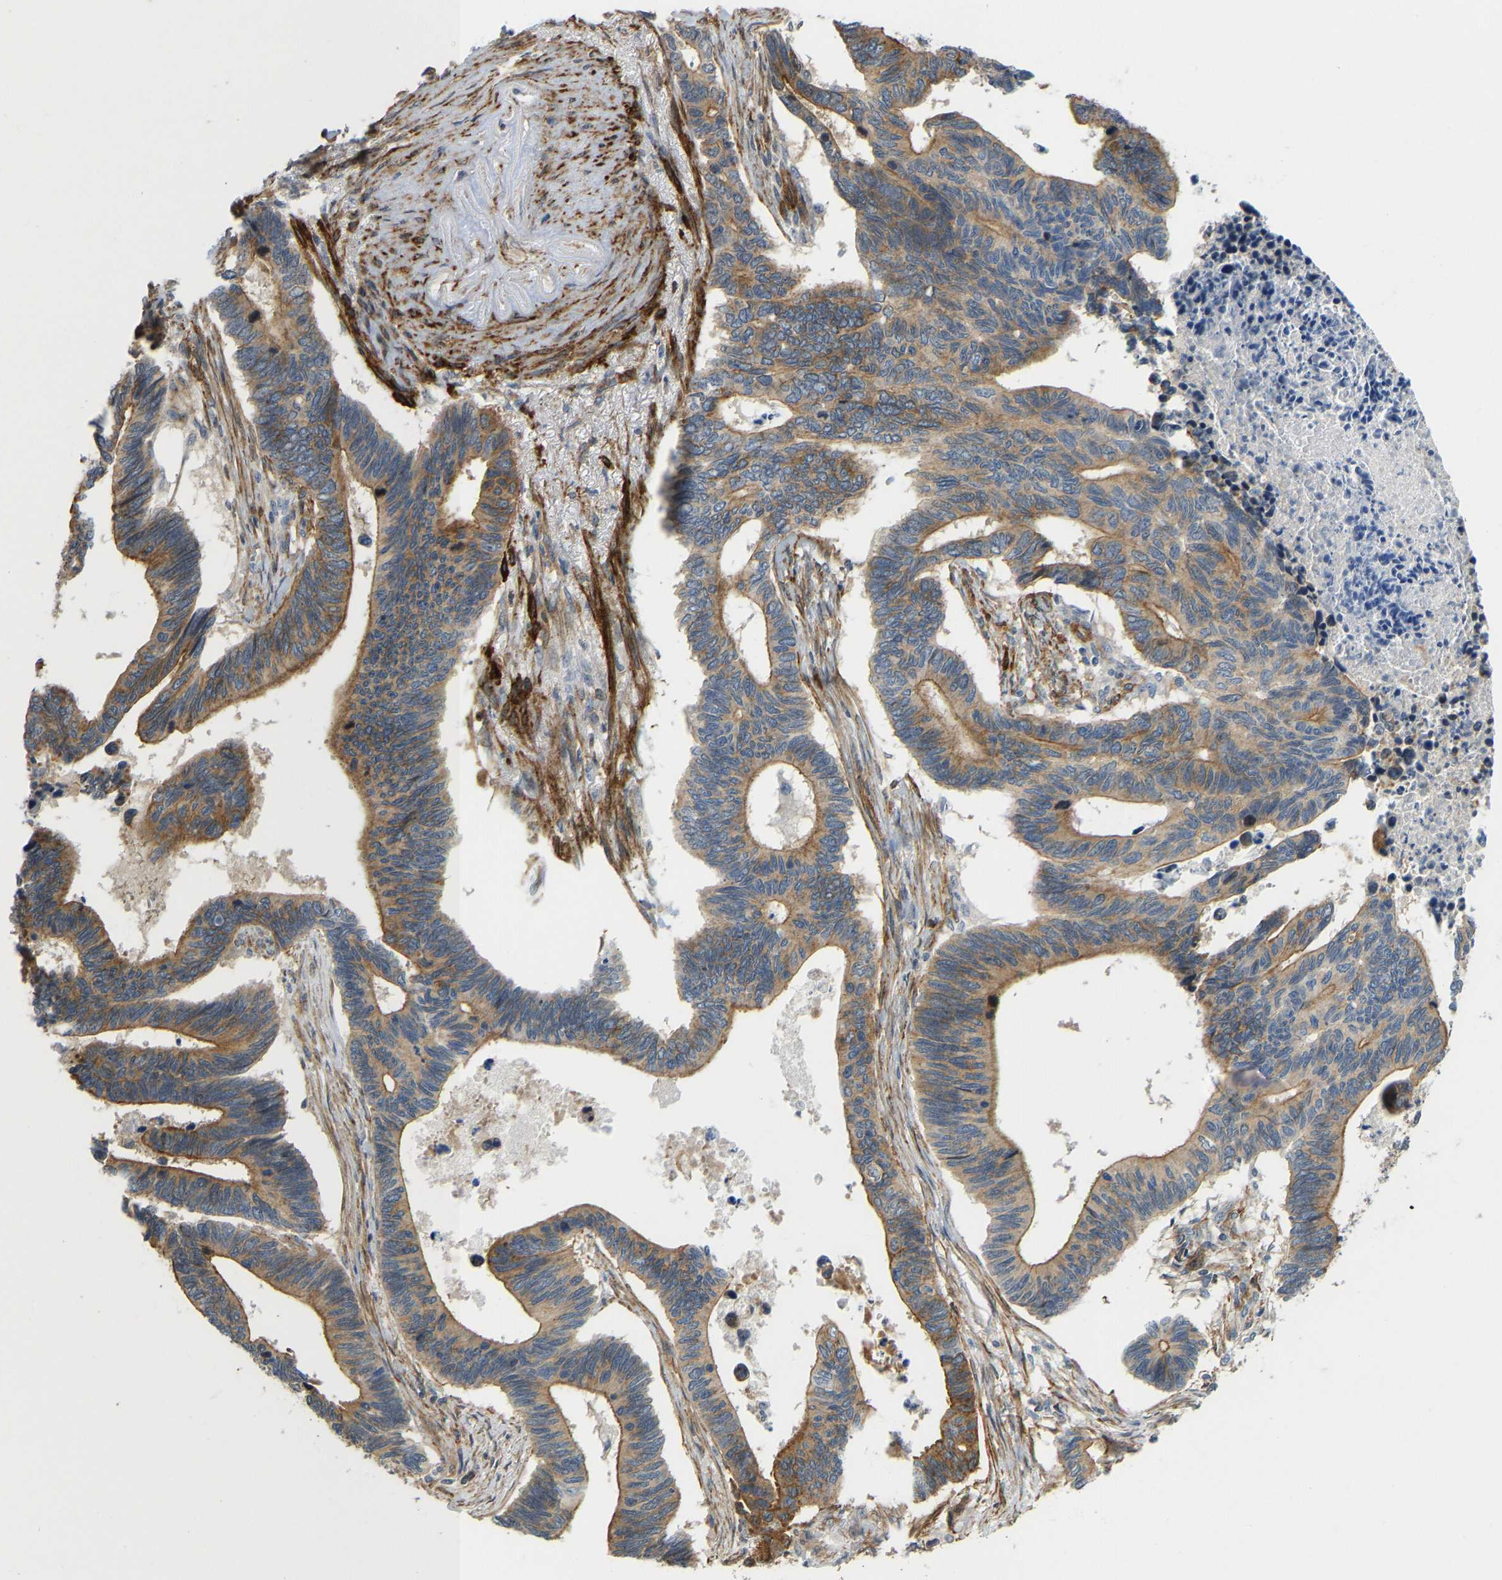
{"staining": {"intensity": "moderate", "quantity": ">75%", "location": "cytoplasmic/membranous"}, "tissue": "pancreatic cancer", "cell_type": "Tumor cells", "image_type": "cancer", "snomed": [{"axis": "morphology", "description": "Adenocarcinoma, NOS"}, {"axis": "topography", "description": "Pancreas"}], "caption": "Immunohistochemistry (DAB (3,3'-diaminobenzidine)) staining of pancreatic cancer (adenocarcinoma) exhibits moderate cytoplasmic/membranous protein expression in about >75% of tumor cells. The protein of interest is shown in brown color, while the nuclei are stained blue.", "gene": "KIAA1671", "patient": {"sex": "female", "age": 70}}